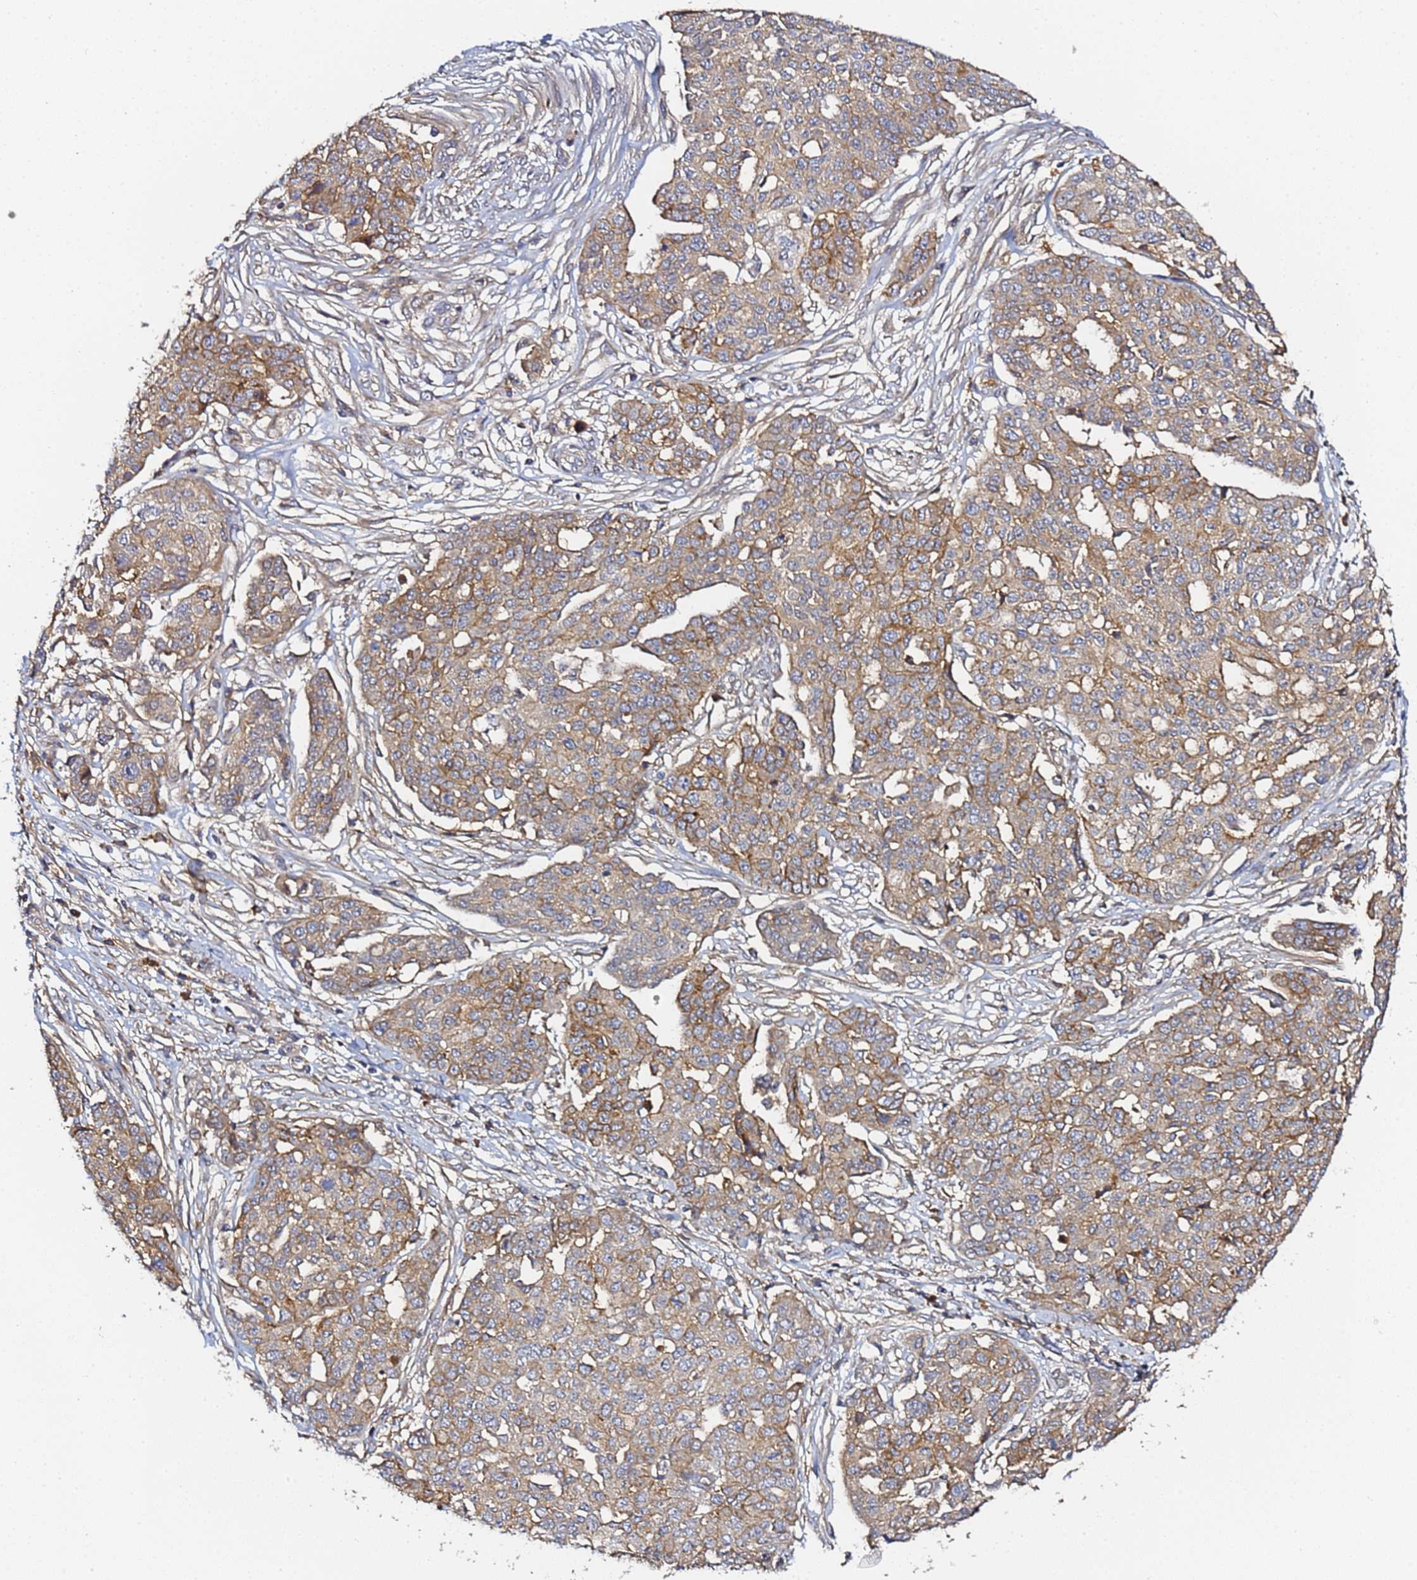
{"staining": {"intensity": "moderate", "quantity": "25%-75%", "location": "cytoplasmic/membranous"}, "tissue": "ovarian cancer", "cell_type": "Tumor cells", "image_type": "cancer", "snomed": [{"axis": "morphology", "description": "Cystadenocarcinoma, serous, NOS"}, {"axis": "topography", "description": "Soft tissue"}, {"axis": "topography", "description": "Ovary"}], "caption": "Tumor cells exhibit medium levels of moderate cytoplasmic/membranous expression in about 25%-75% of cells in human ovarian cancer.", "gene": "LRRC69", "patient": {"sex": "female", "age": 57}}